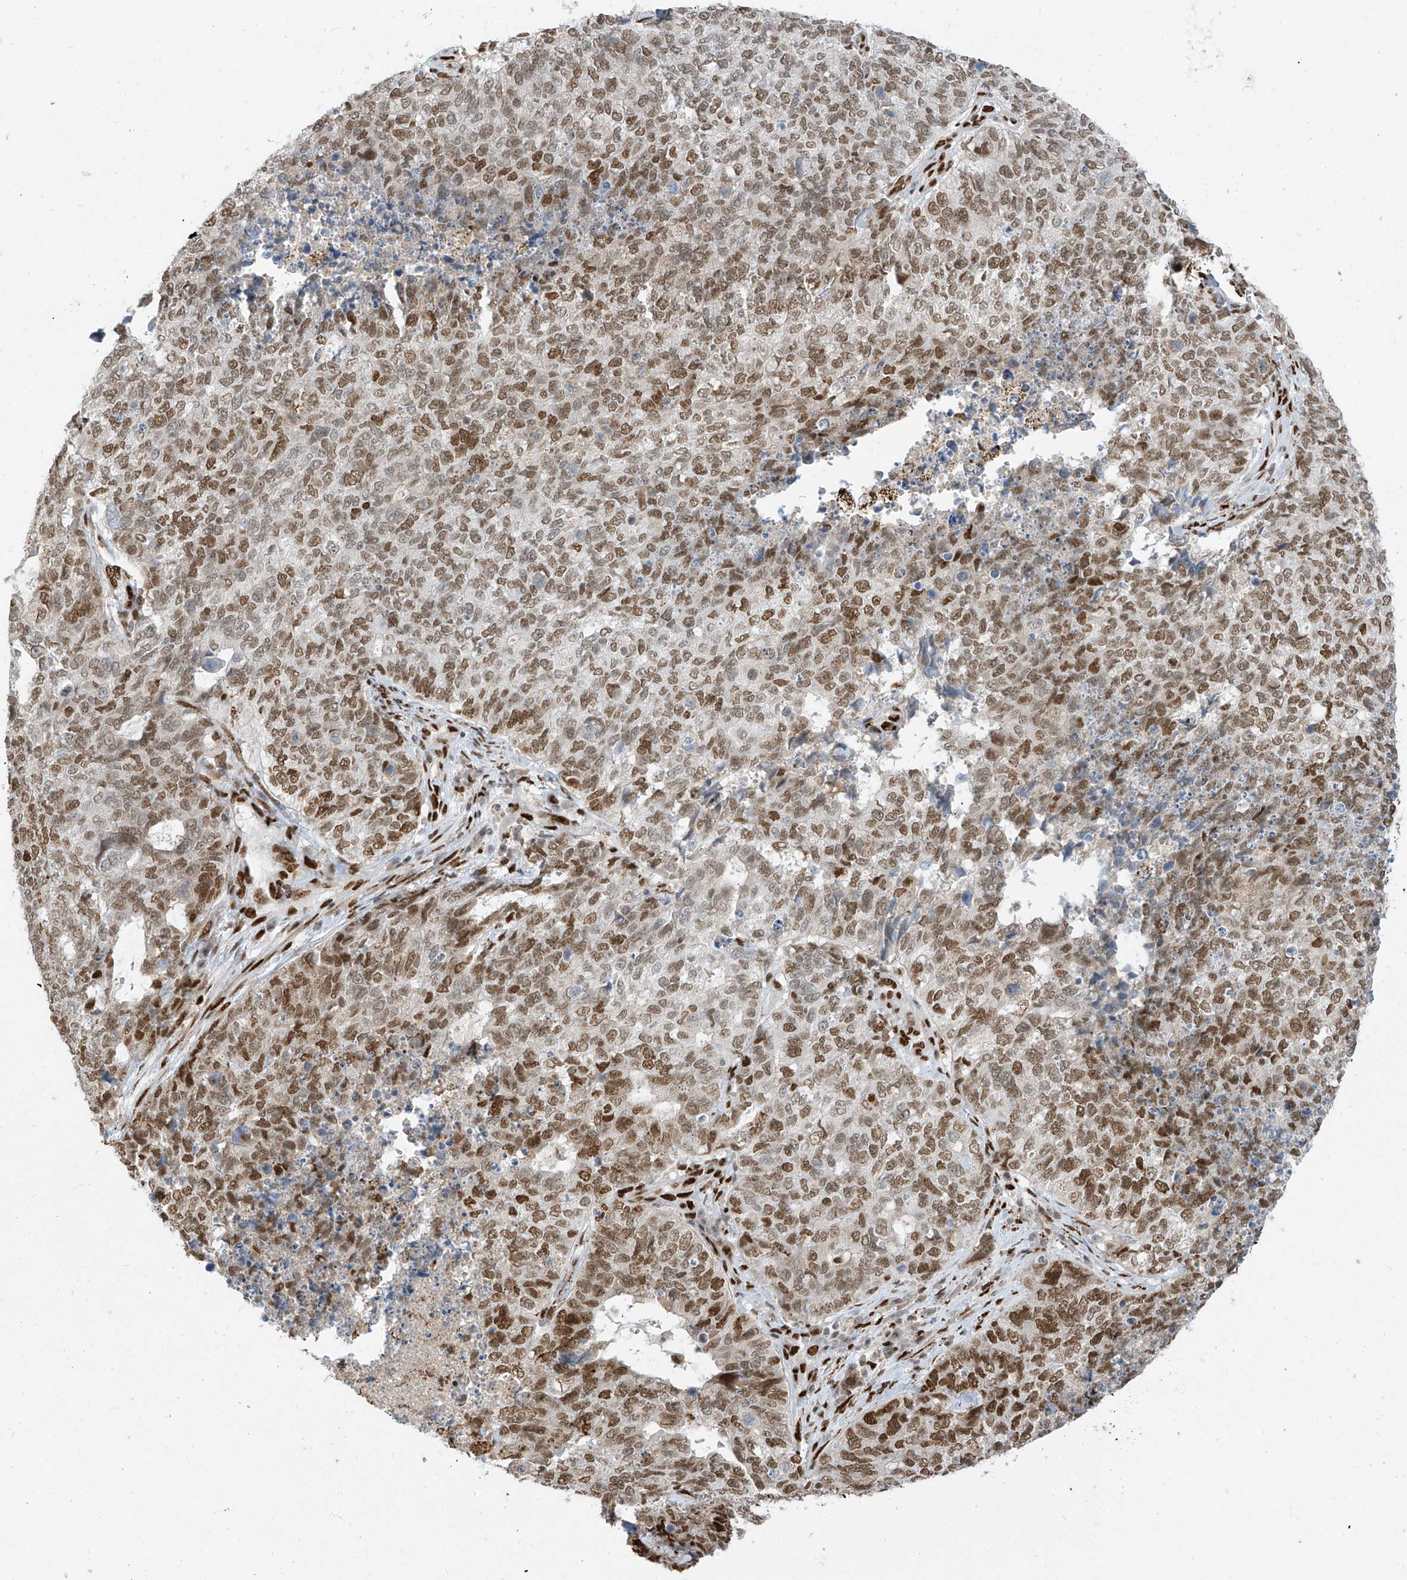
{"staining": {"intensity": "moderate", "quantity": ">75%", "location": "nuclear"}, "tissue": "cervical cancer", "cell_type": "Tumor cells", "image_type": "cancer", "snomed": [{"axis": "morphology", "description": "Squamous cell carcinoma, NOS"}, {"axis": "topography", "description": "Cervix"}], "caption": "Human cervical cancer stained with a brown dye displays moderate nuclear positive staining in about >75% of tumor cells.", "gene": "PM20D2", "patient": {"sex": "female", "age": 63}}